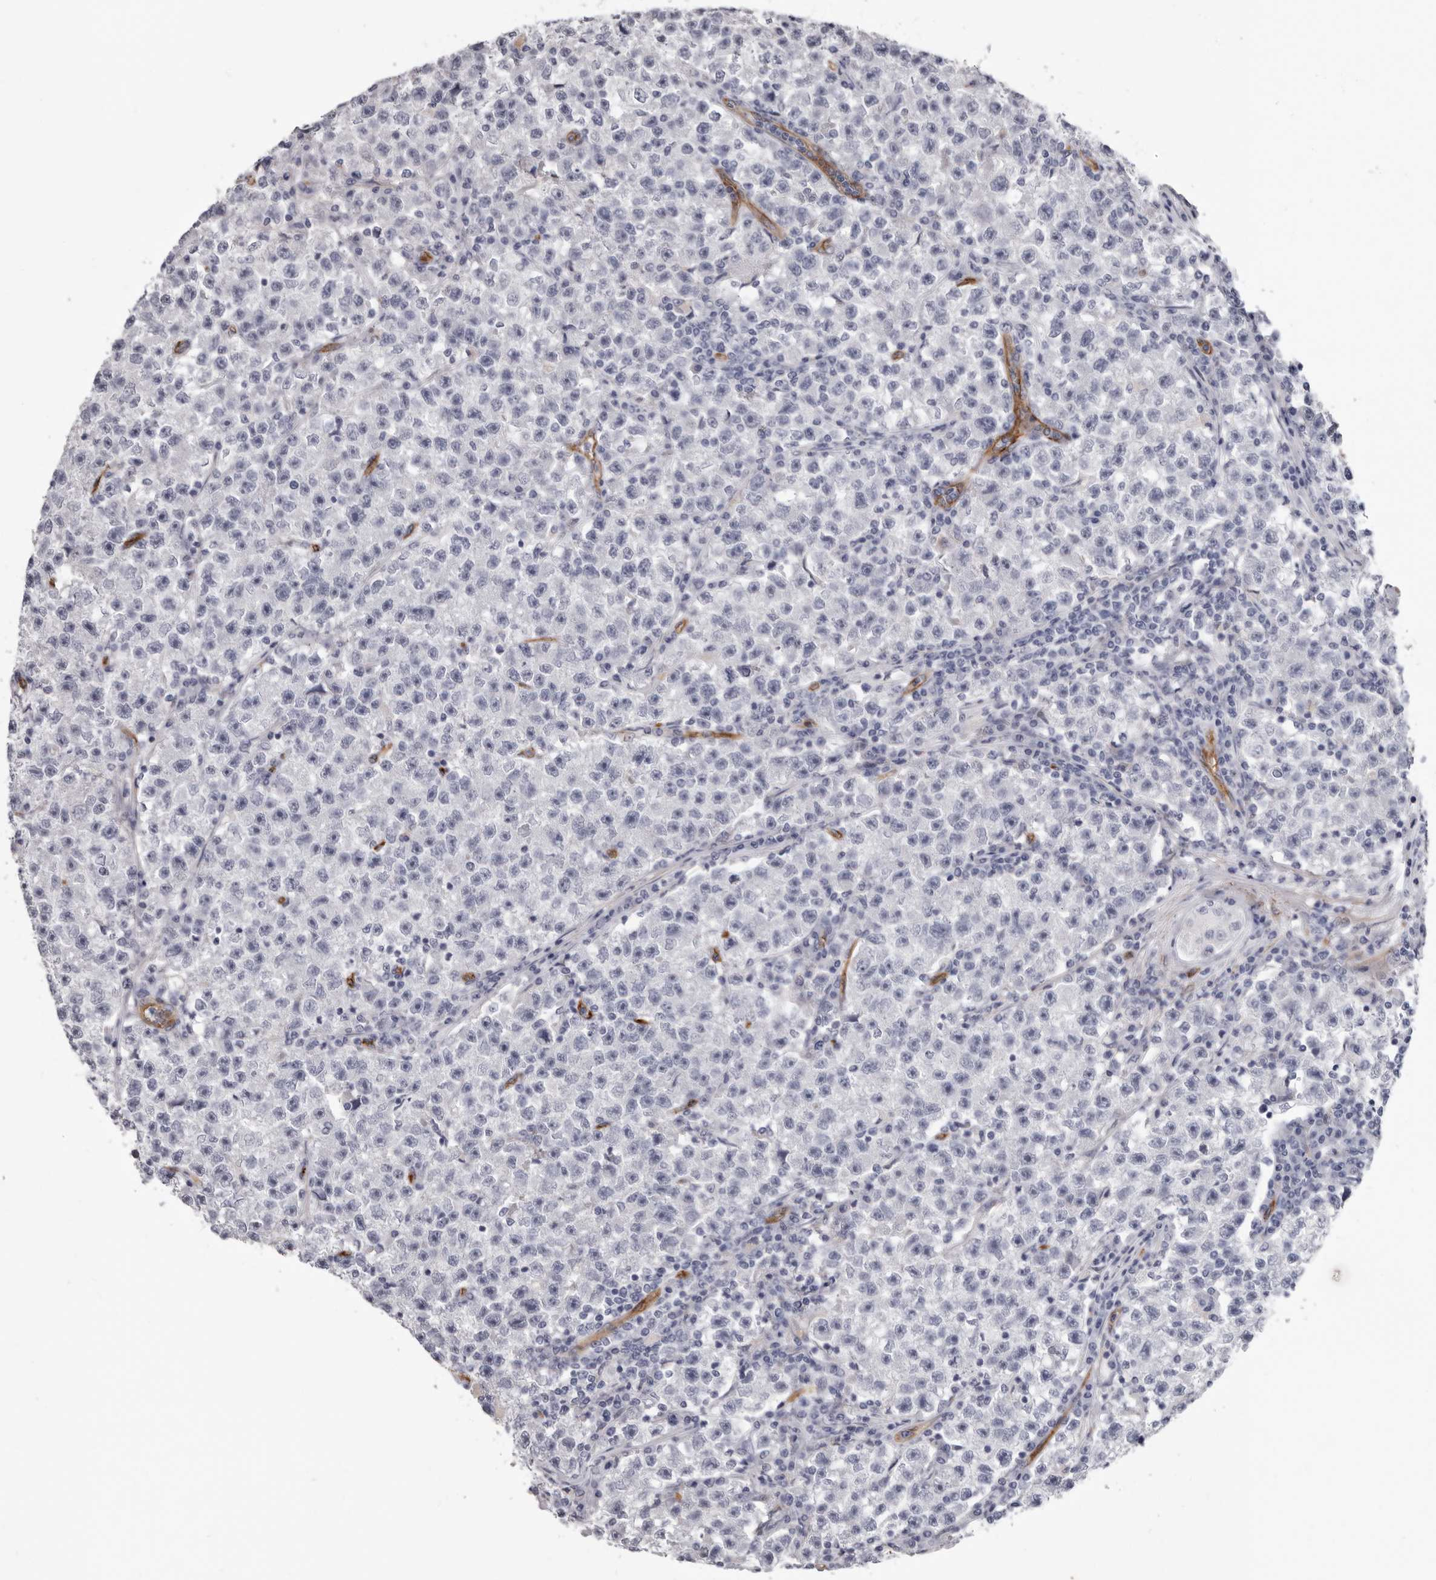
{"staining": {"intensity": "negative", "quantity": "none", "location": "none"}, "tissue": "testis cancer", "cell_type": "Tumor cells", "image_type": "cancer", "snomed": [{"axis": "morphology", "description": "Seminoma, NOS"}, {"axis": "topography", "description": "Testis"}], "caption": "IHC of seminoma (testis) shows no positivity in tumor cells.", "gene": "ADGRL4", "patient": {"sex": "male", "age": 22}}